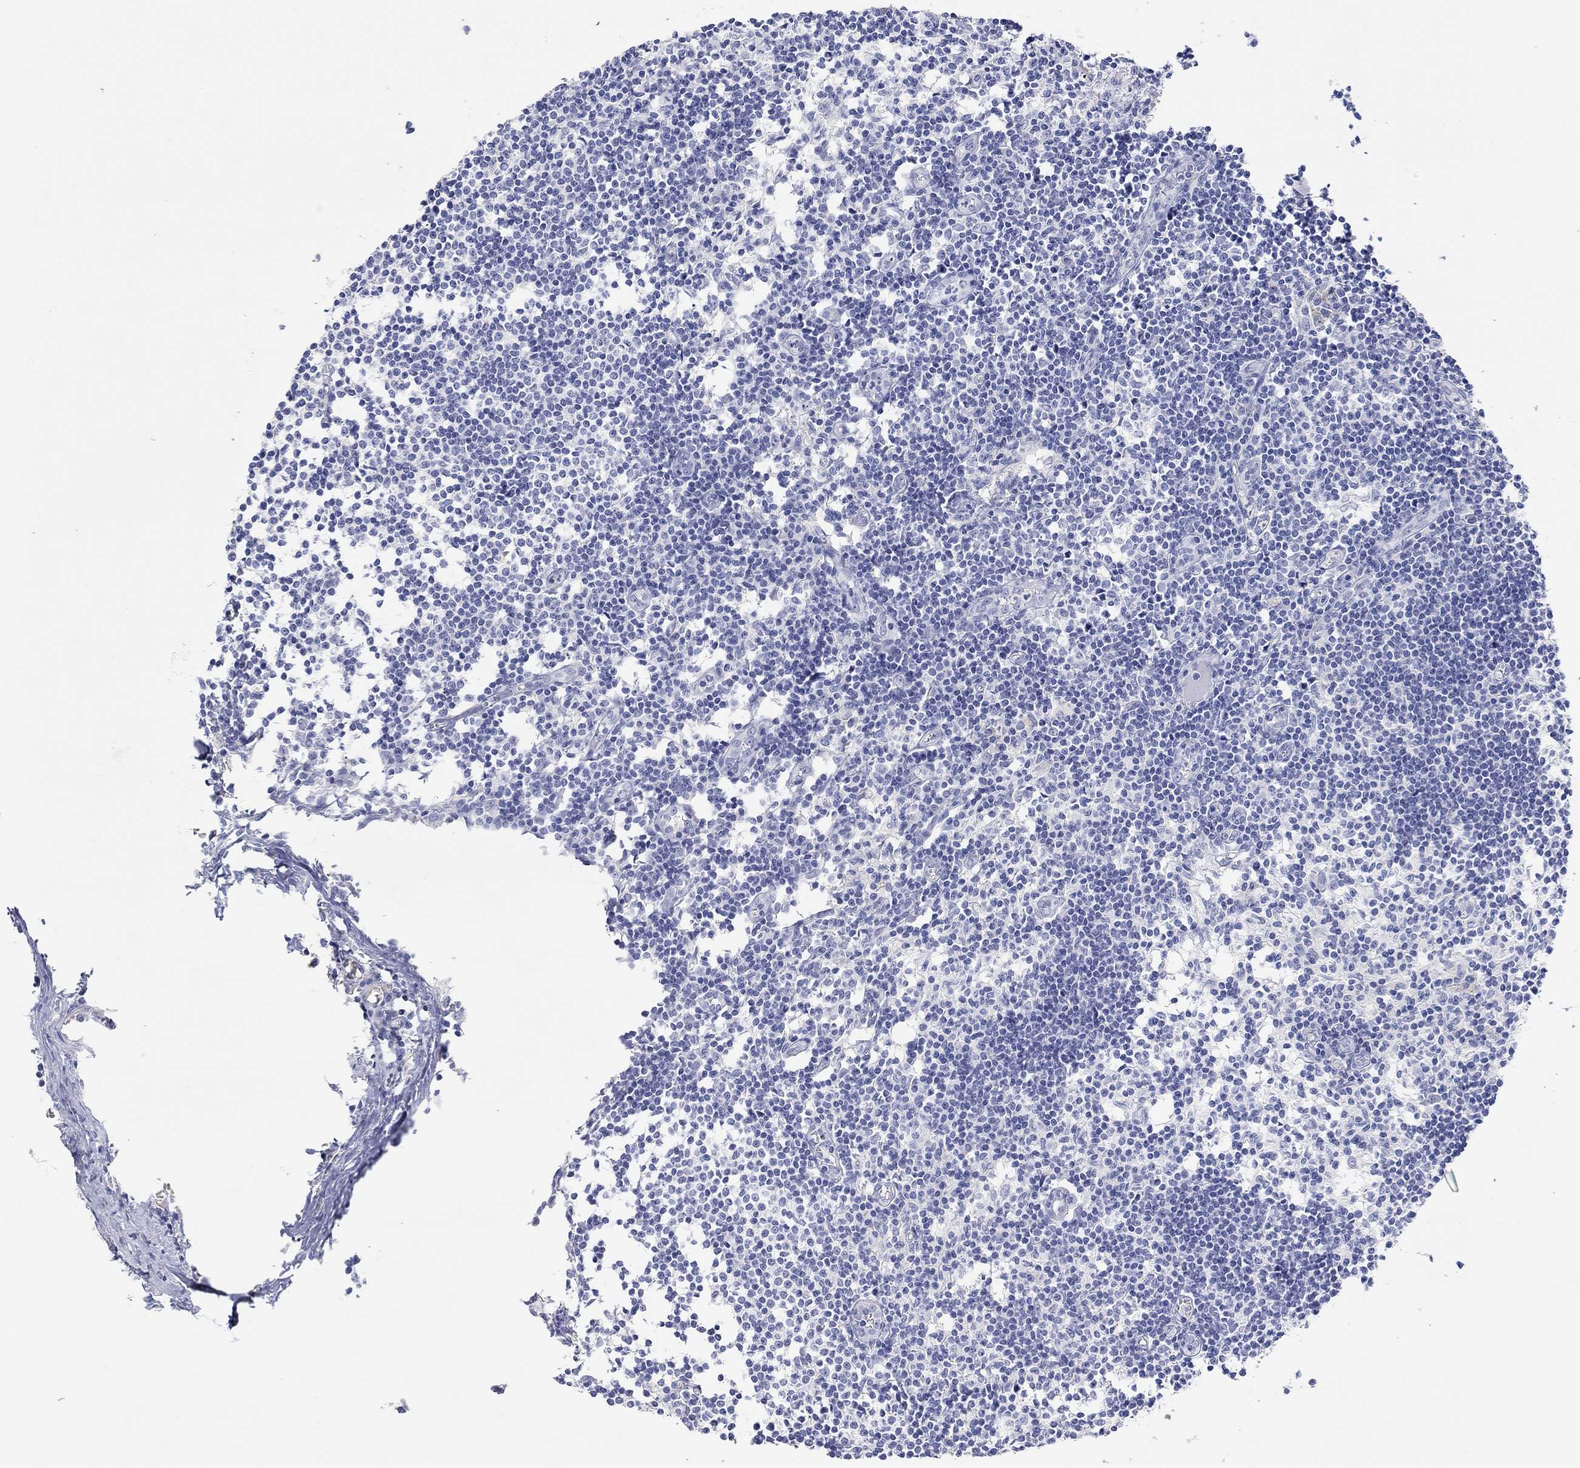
{"staining": {"intensity": "negative", "quantity": "none", "location": "none"}, "tissue": "lymph node", "cell_type": "Germinal center cells", "image_type": "normal", "snomed": [{"axis": "morphology", "description": "Normal tissue, NOS"}, {"axis": "topography", "description": "Lymph node"}], "caption": "Germinal center cells show no significant expression in unremarkable lymph node. (Stains: DAB (3,3'-diaminobenzidine) immunohistochemistry (IHC) with hematoxylin counter stain, Microscopy: brightfield microscopy at high magnification).", "gene": "TYR", "patient": {"sex": "male", "age": 59}}